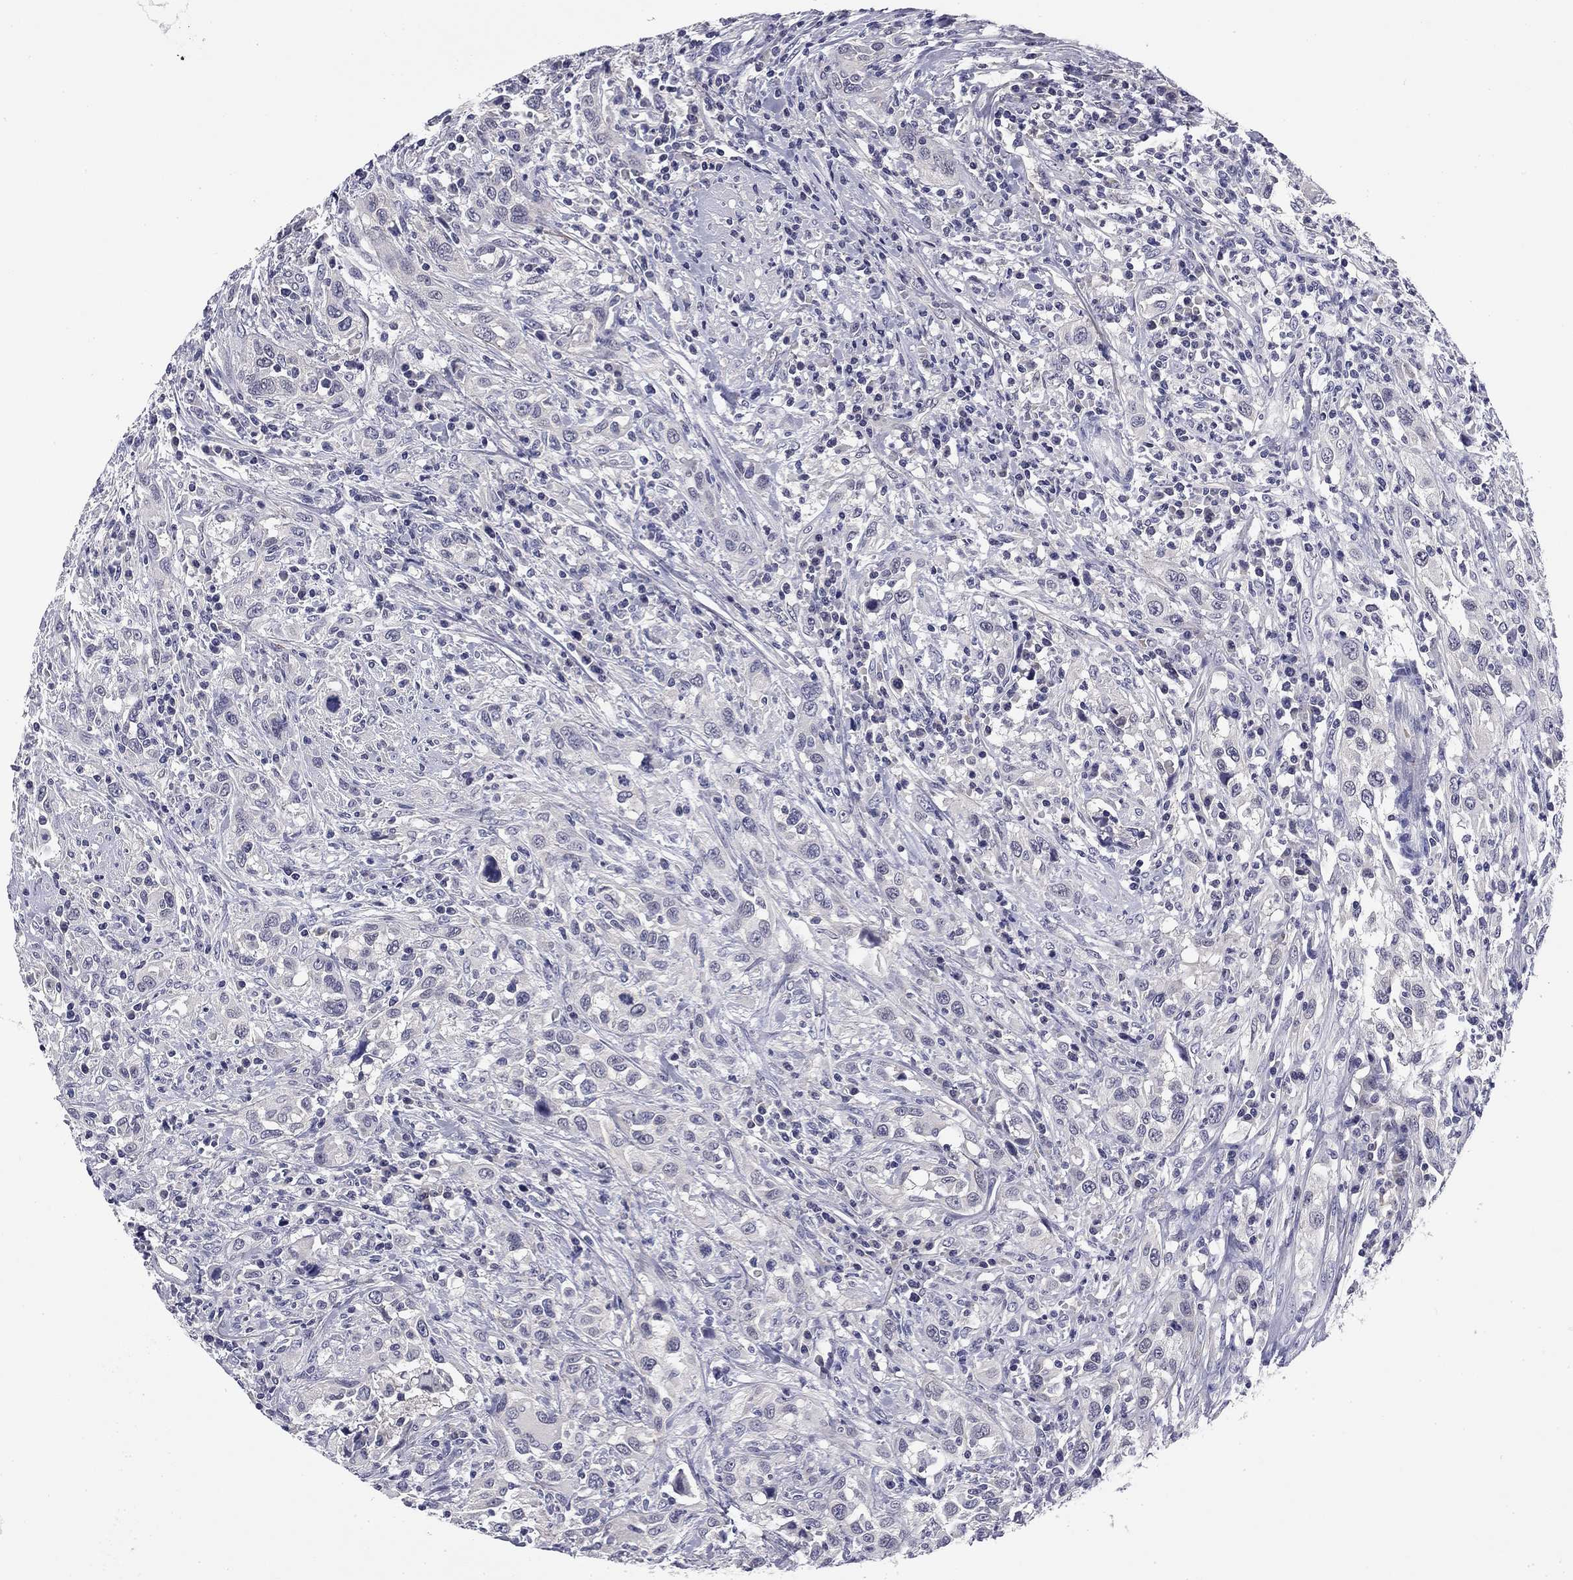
{"staining": {"intensity": "negative", "quantity": "none", "location": "none"}, "tissue": "urothelial cancer", "cell_type": "Tumor cells", "image_type": "cancer", "snomed": [{"axis": "morphology", "description": "Urothelial carcinoma, NOS"}, {"axis": "morphology", "description": "Urothelial carcinoma, High grade"}, {"axis": "topography", "description": "Urinary bladder"}], "caption": "High magnification brightfield microscopy of urothelial cancer stained with DAB (brown) and counterstained with hematoxylin (blue): tumor cells show no significant staining. Nuclei are stained in blue.", "gene": "REXO5", "patient": {"sex": "female", "age": 64}}